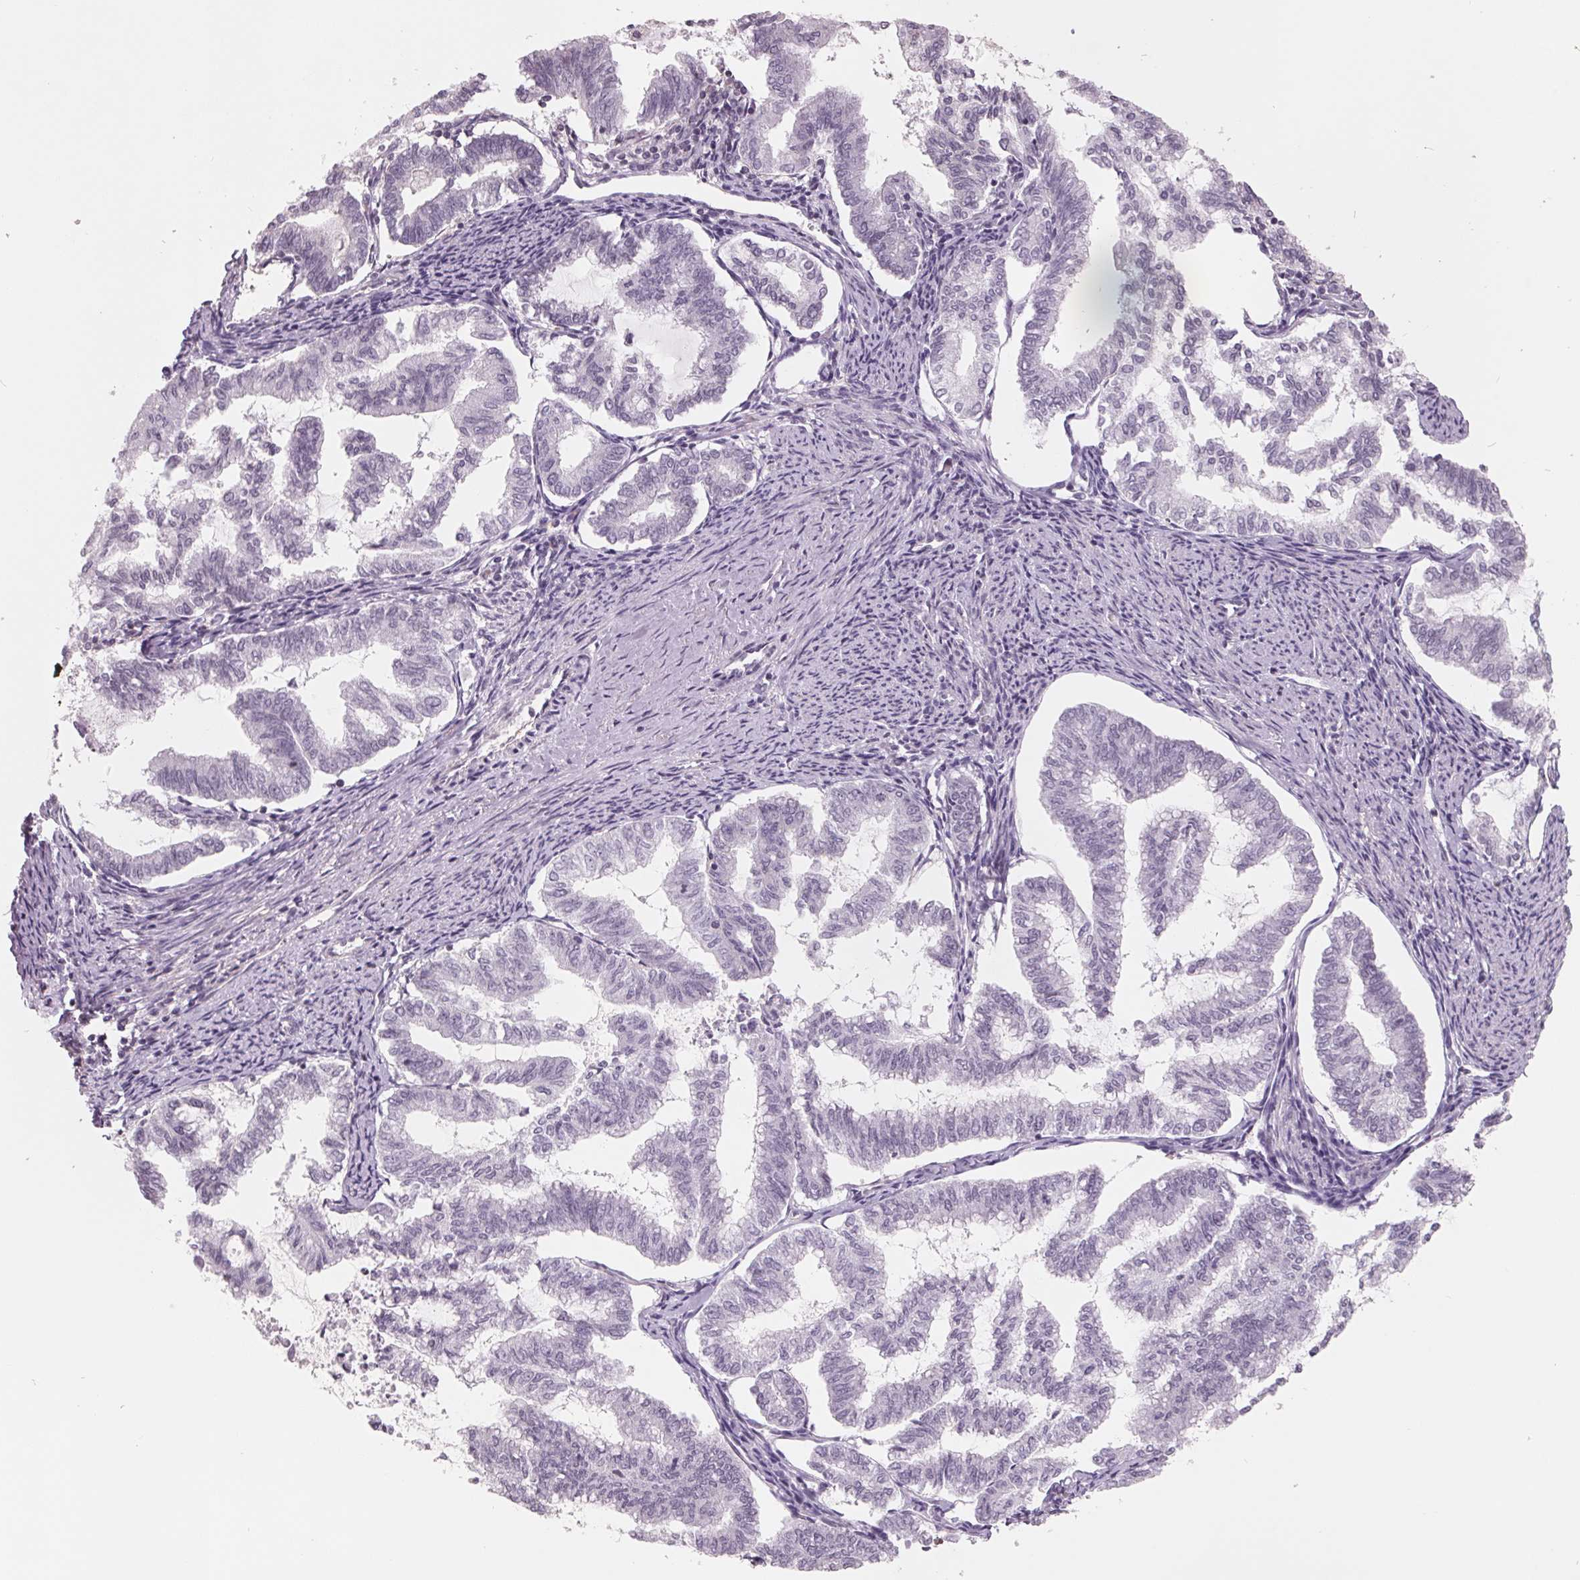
{"staining": {"intensity": "negative", "quantity": "none", "location": "none"}, "tissue": "endometrial cancer", "cell_type": "Tumor cells", "image_type": "cancer", "snomed": [{"axis": "morphology", "description": "Adenocarcinoma, NOS"}, {"axis": "topography", "description": "Endometrium"}], "caption": "Immunohistochemistry histopathology image of neoplastic tissue: human endometrial adenocarcinoma stained with DAB (3,3'-diaminobenzidine) exhibits no significant protein staining in tumor cells.", "gene": "FTCD", "patient": {"sex": "female", "age": 79}}